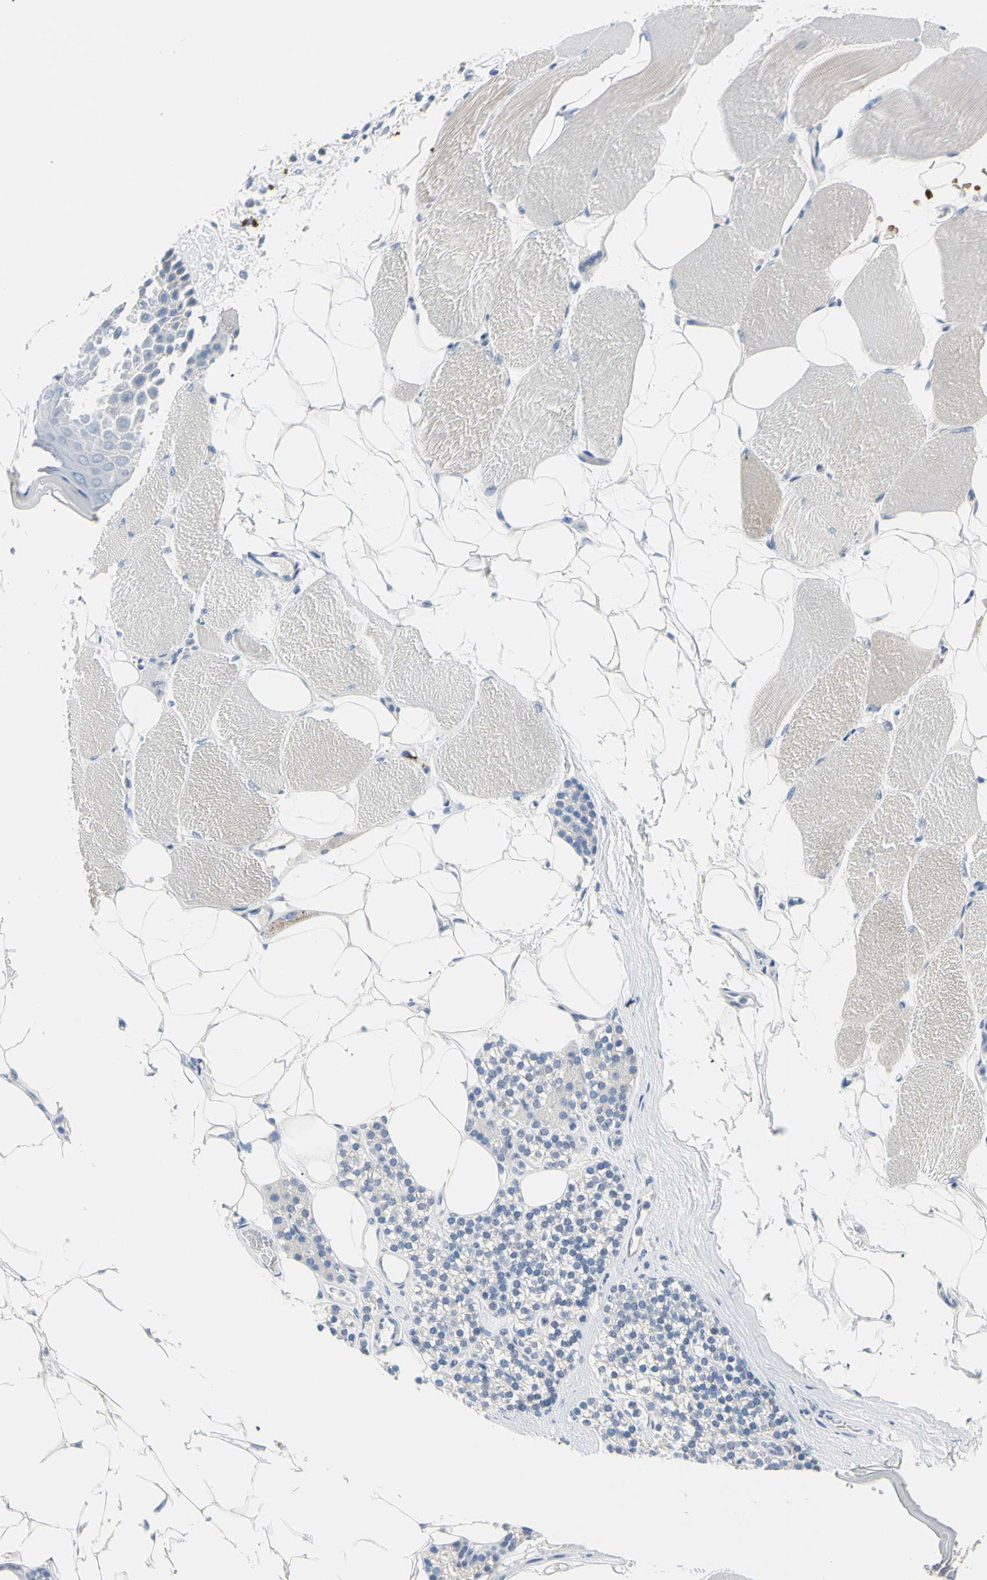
{"staining": {"intensity": "negative", "quantity": "none", "location": "none"}, "tissue": "skeletal muscle", "cell_type": "Myocytes", "image_type": "normal", "snomed": [{"axis": "morphology", "description": "Normal tissue, NOS"}, {"axis": "topography", "description": "Skeletal muscle"}, {"axis": "topography", "description": "Parathyroid gland"}], "caption": "DAB immunohistochemical staining of unremarkable human skeletal muscle demonstrates no significant positivity in myocytes. (DAB (3,3'-diaminobenzidine) IHC, high magnification).", "gene": "MARK1", "patient": {"sex": "female", "age": 37}}